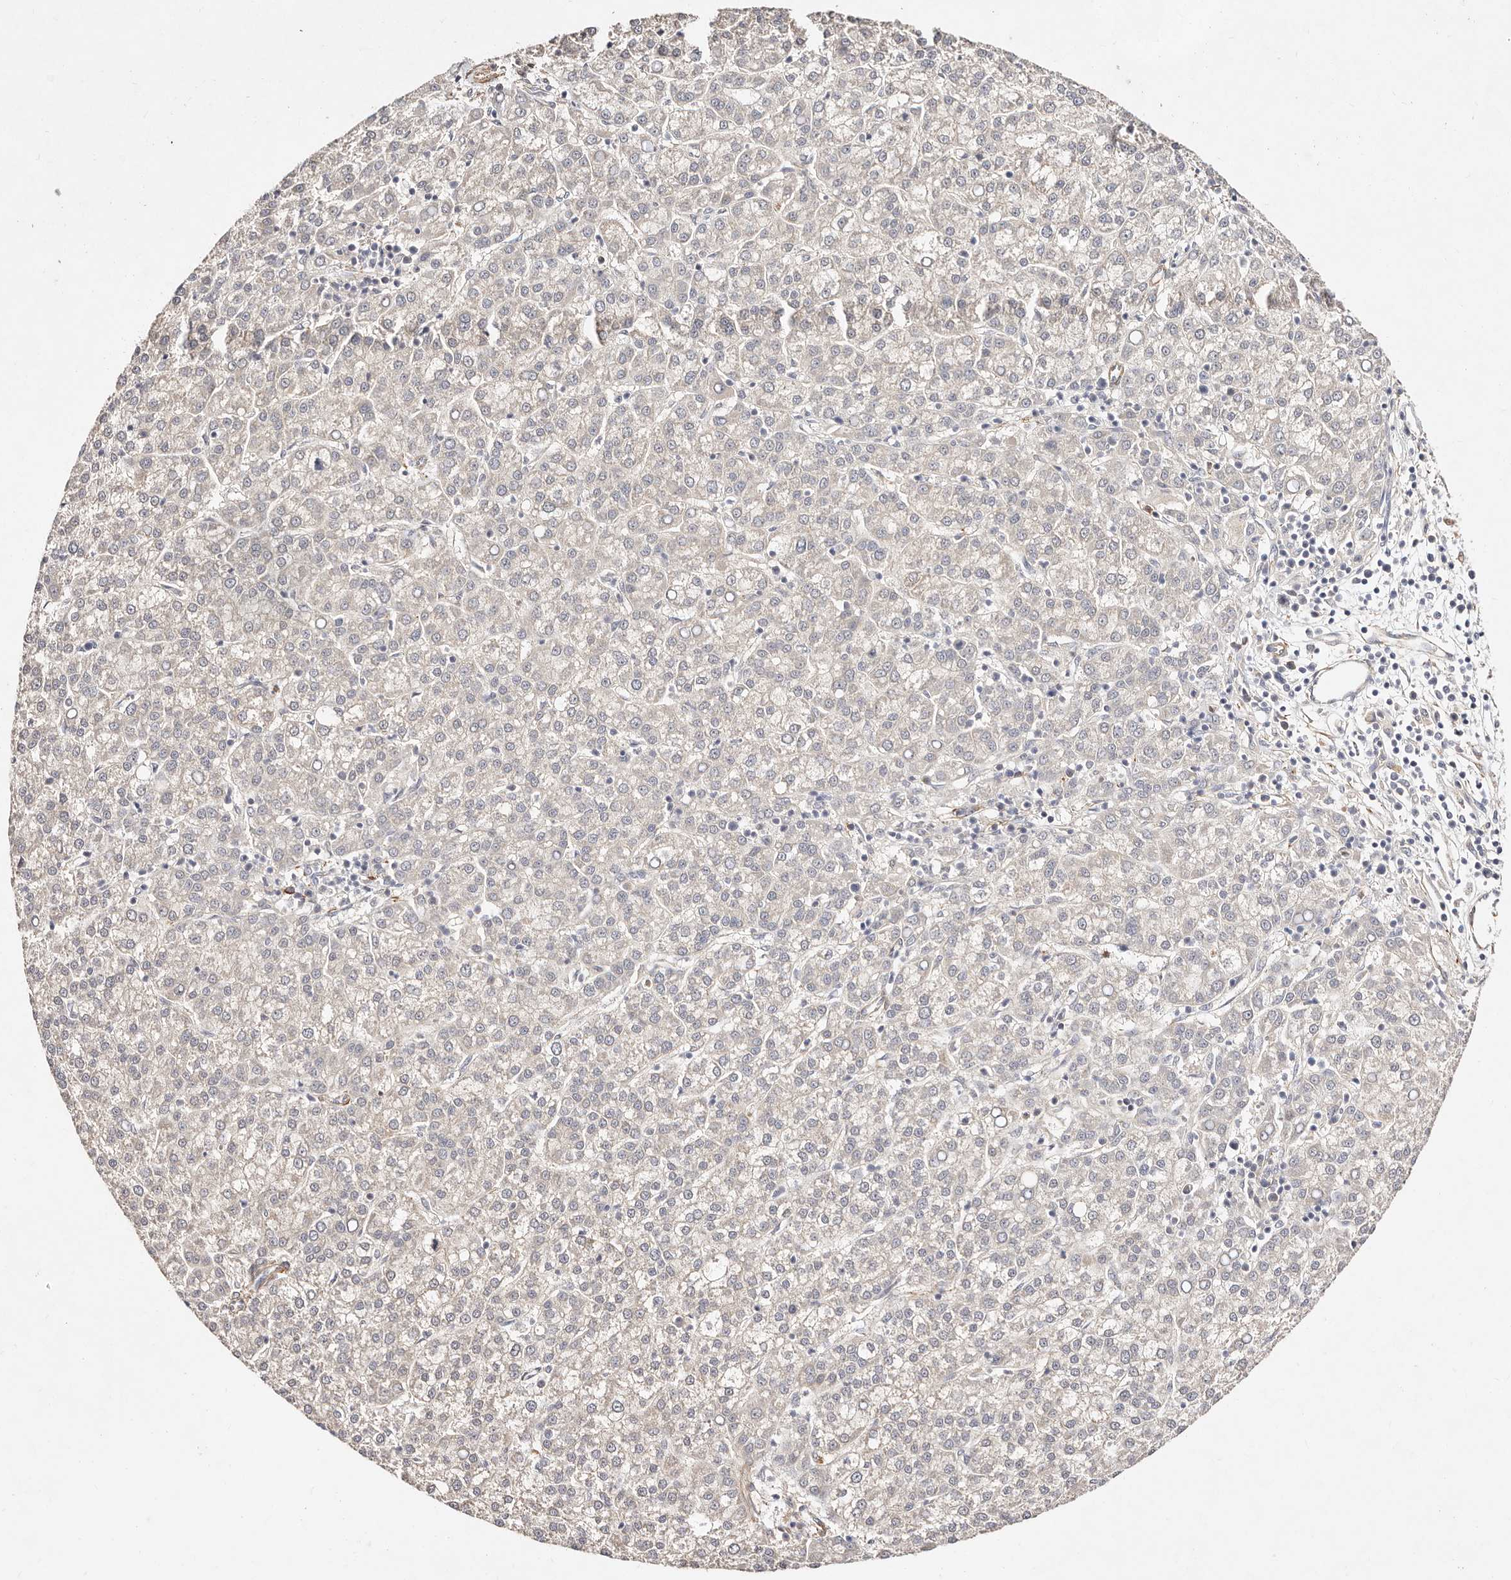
{"staining": {"intensity": "negative", "quantity": "none", "location": "none"}, "tissue": "liver cancer", "cell_type": "Tumor cells", "image_type": "cancer", "snomed": [{"axis": "morphology", "description": "Carcinoma, Hepatocellular, NOS"}, {"axis": "topography", "description": "Liver"}], "caption": "Immunohistochemistry (IHC) micrograph of human liver hepatocellular carcinoma stained for a protein (brown), which exhibits no positivity in tumor cells.", "gene": "MTMR11", "patient": {"sex": "female", "age": 58}}